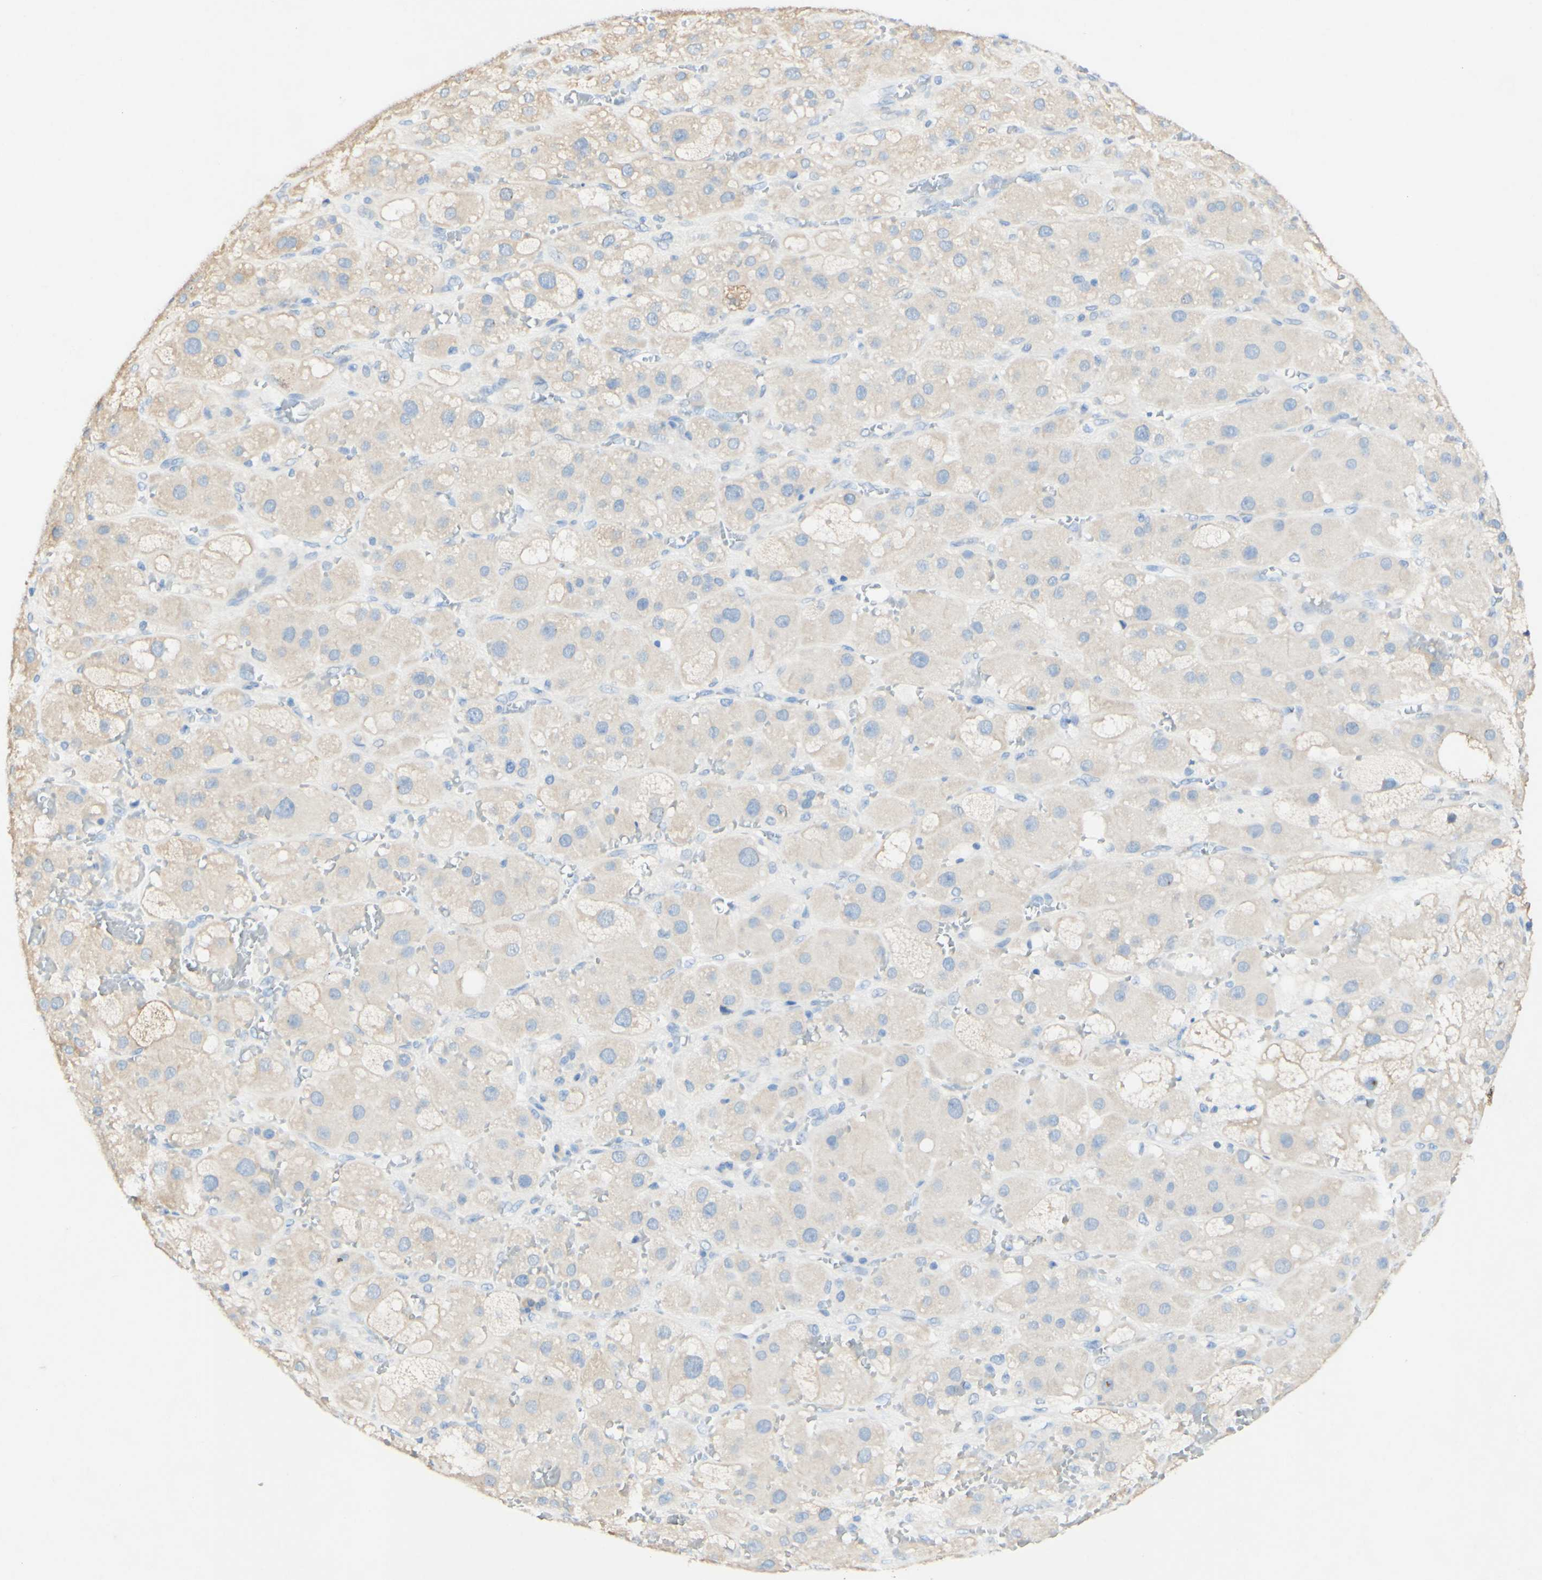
{"staining": {"intensity": "weak", "quantity": "25%-75%", "location": "cytoplasmic/membranous"}, "tissue": "adrenal gland", "cell_type": "Glandular cells", "image_type": "normal", "snomed": [{"axis": "morphology", "description": "Normal tissue, NOS"}, {"axis": "topography", "description": "Adrenal gland"}], "caption": "Brown immunohistochemical staining in benign human adrenal gland reveals weak cytoplasmic/membranous expression in about 25%-75% of glandular cells. The staining was performed using DAB to visualize the protein expression in brown, while the nuclei were stained in blue with hematoxylin (Magnification: 20x).", "gene": "FGF4", "patient": {"sex": "female", "age": 47}}